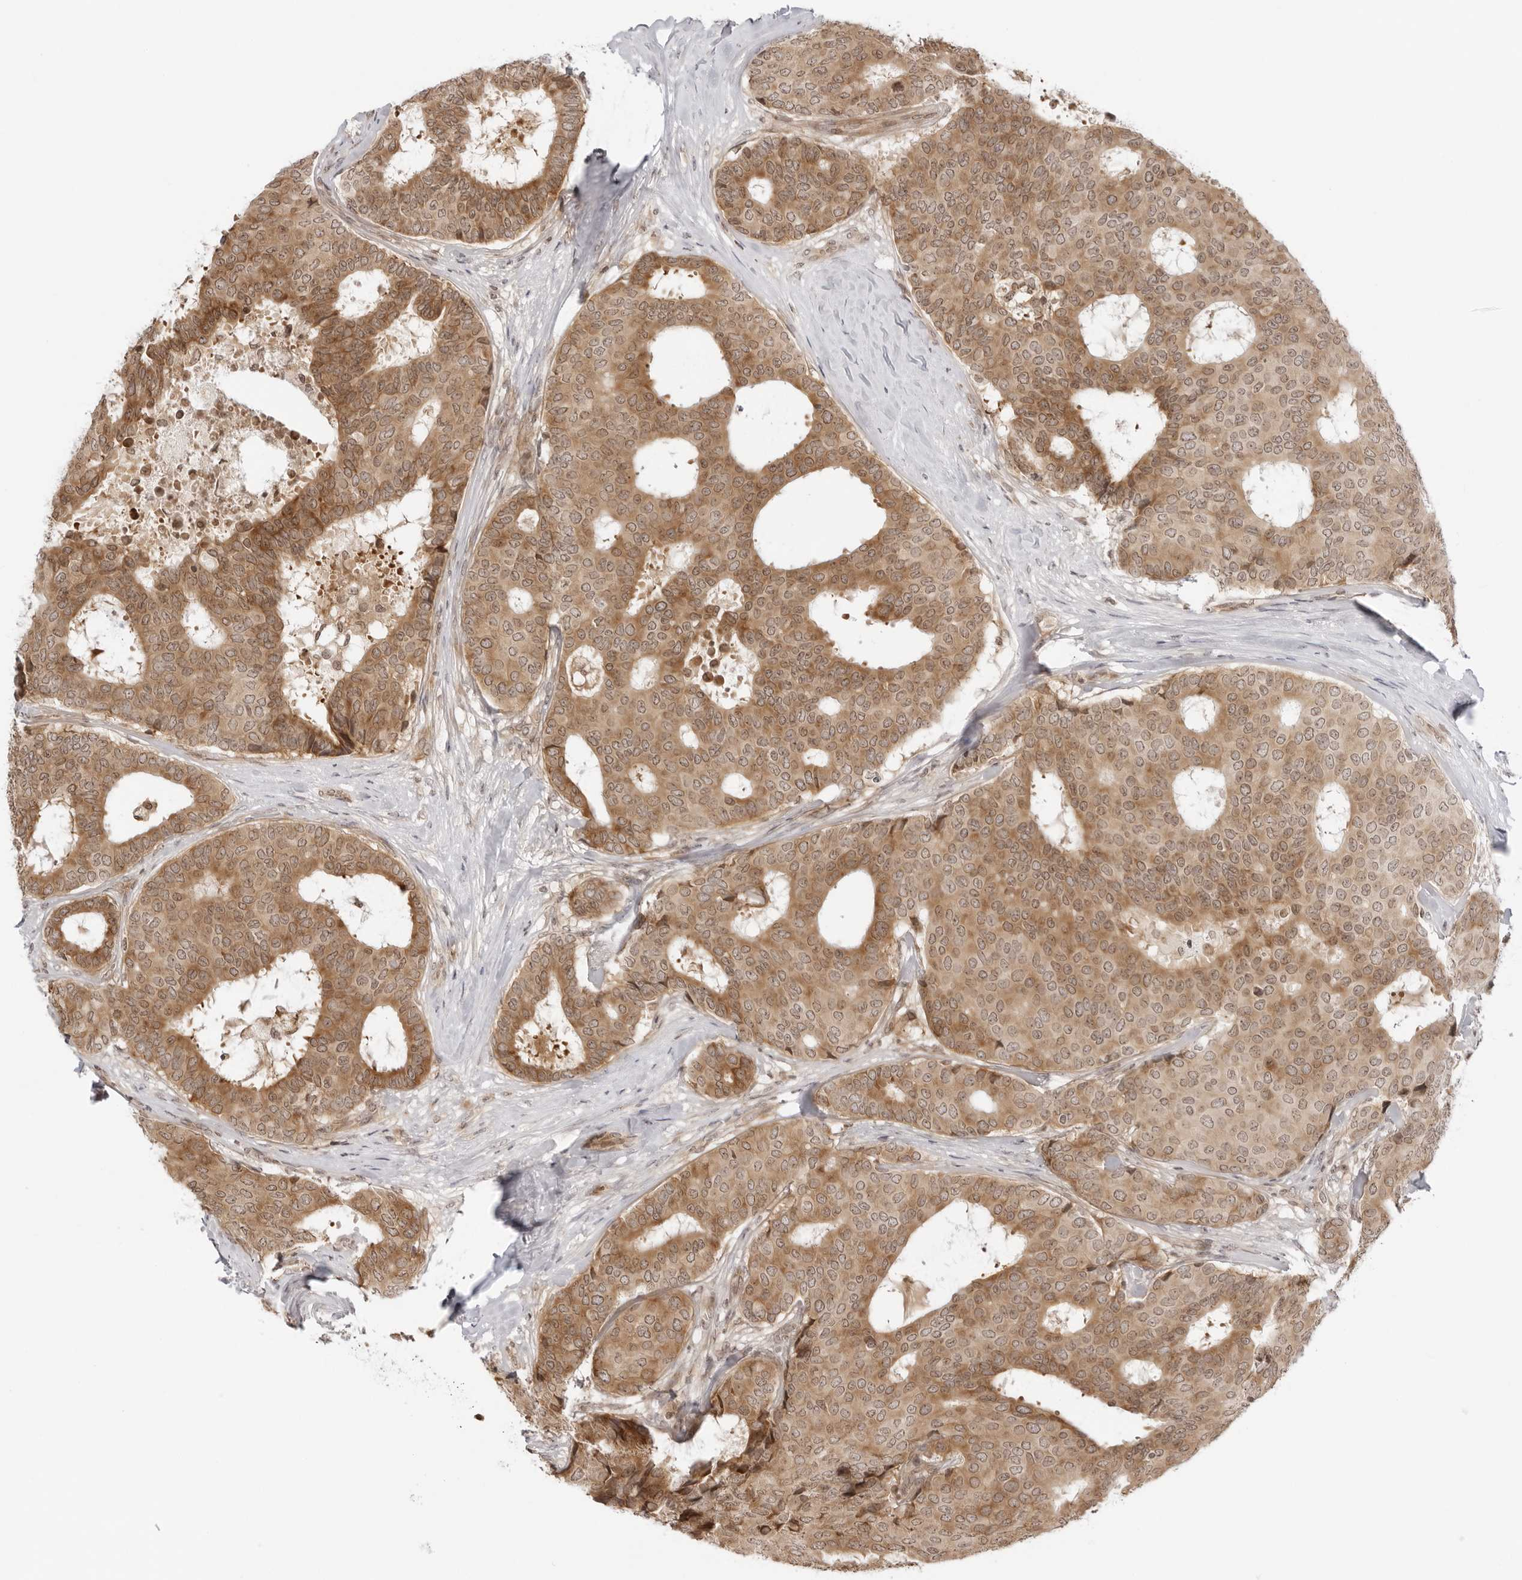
{"staining": {"intensity": "moderate", "quantity": ">75%", "location": "cytoplasmic/membranous"}, "tissue": "breast cancer", "cell_type": "Tumor cells", "image_type": "cancer", "snomed": [{"axis": "morphology", "description": "Duct carcinoma"}, {"axis": "topography", "description": "Breast"}], "caption": "Protein analysis of breast cancer tissue exhibits moderate cytoplasmic/membranous expression in about >75% of tumor cells. (Stains: DAB (3,3'-diaminobenzidine) in brown, nuclei in blue, Microscopy: brightfield microscopy at high magnification).", "gene": "PRRC2C", "patient": {"sex": "female", "age": 75}}